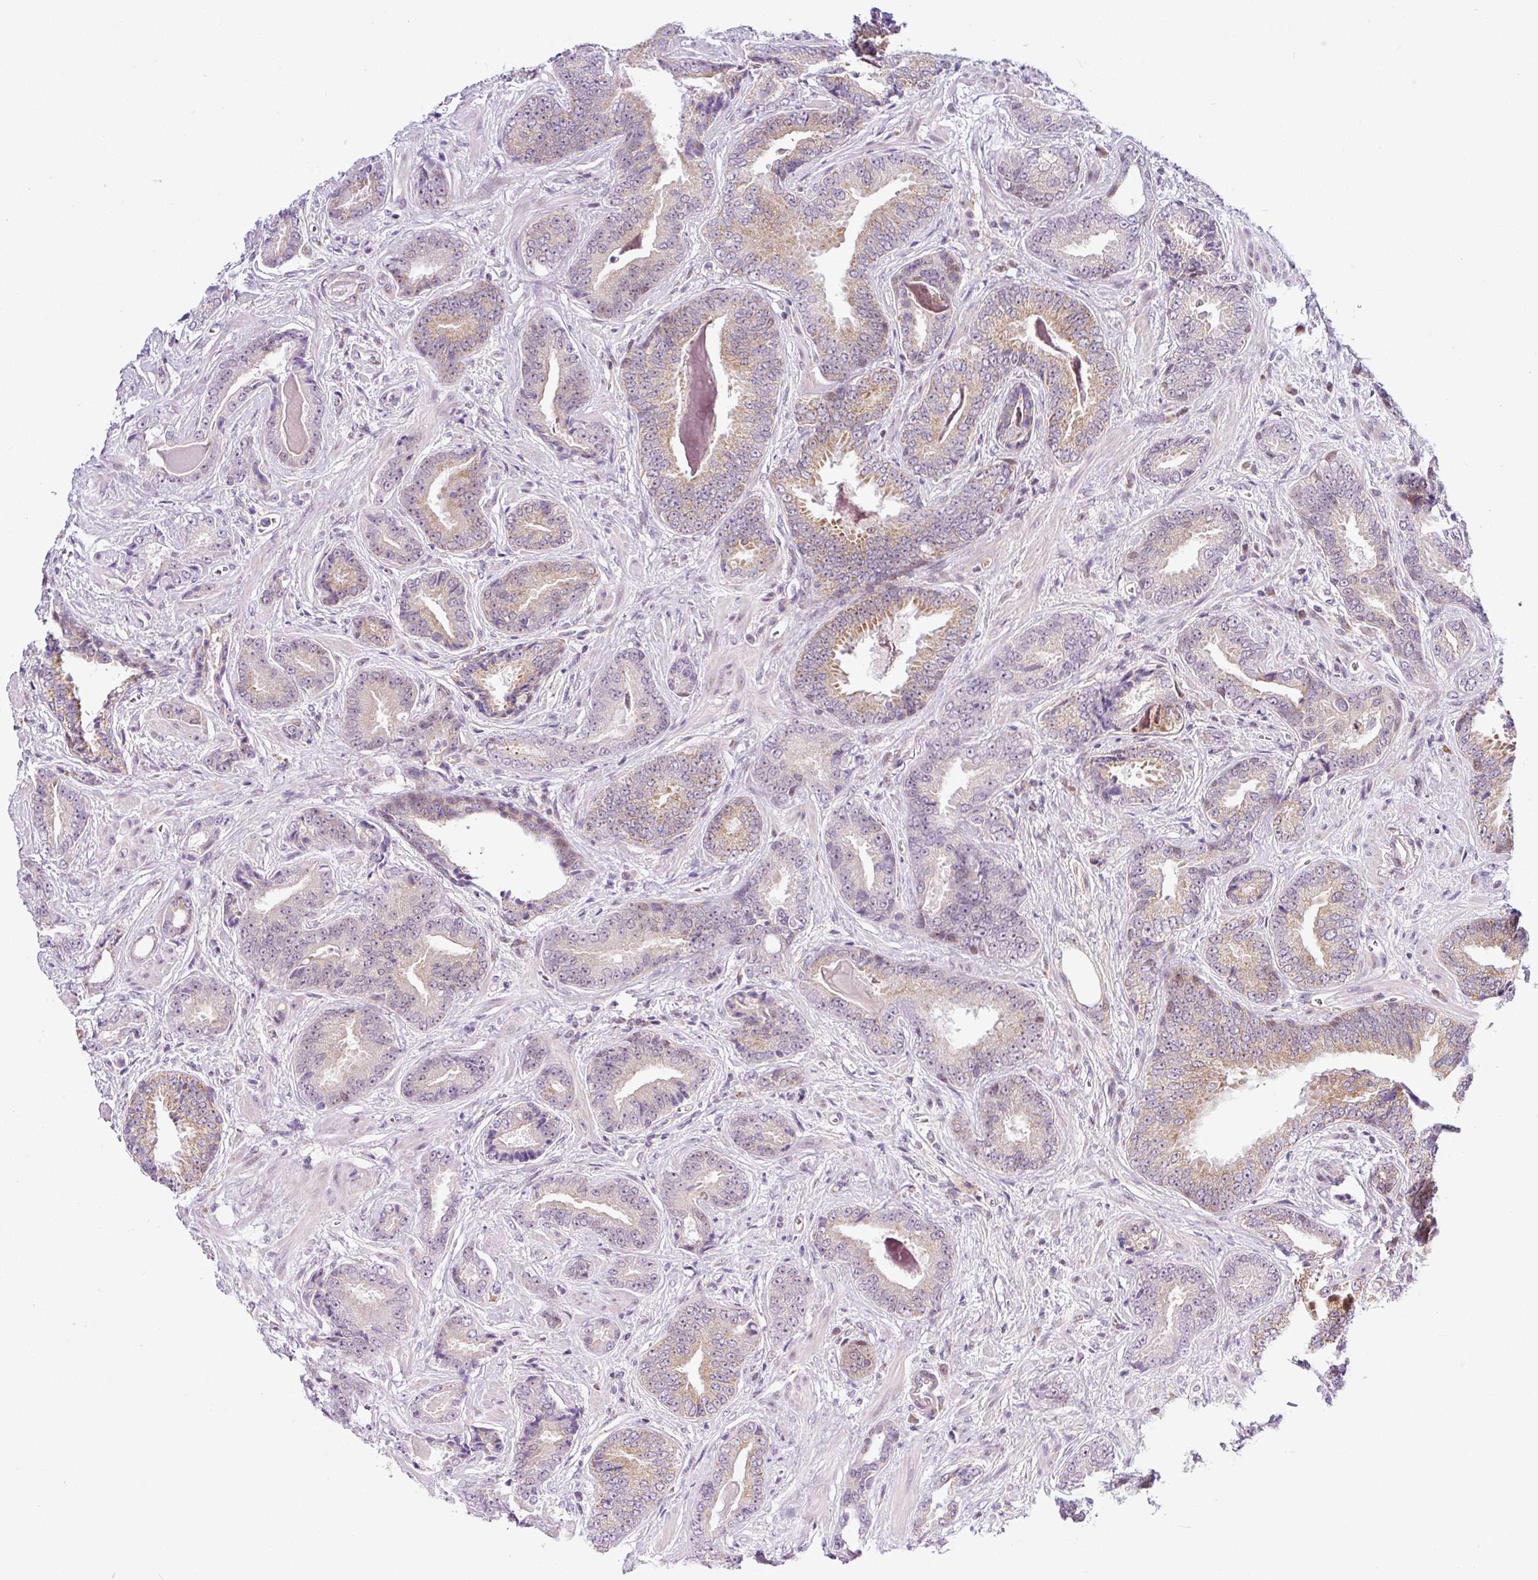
{"staining": {"intensity": "weak", "quantity": "25%-75%", "location": "cytoplasmic/membranous"}, "tissue": "prostate cancer", "cell_type": "Tumor cells", "image_type": "cancer", "snomed": [{"axis": "morphology", "description": "Adenocarcinoma, Low grade"}, {"axis": "topography", "description": "Prostate"}], "caption": "DAB (3,3'-diaminobenzidine) immunohistochemical staining of prostate cancer reveals weak cytoplasmic/membranous protein positivity in approximately 25%-75% of tumor cells. Using DAB (brown) and hematoxylin (blue) stains, captured at high magnification using brightfield microscopy.", "gene": "NDUFB2", "patient": {"sex": "male", "age": 62}}